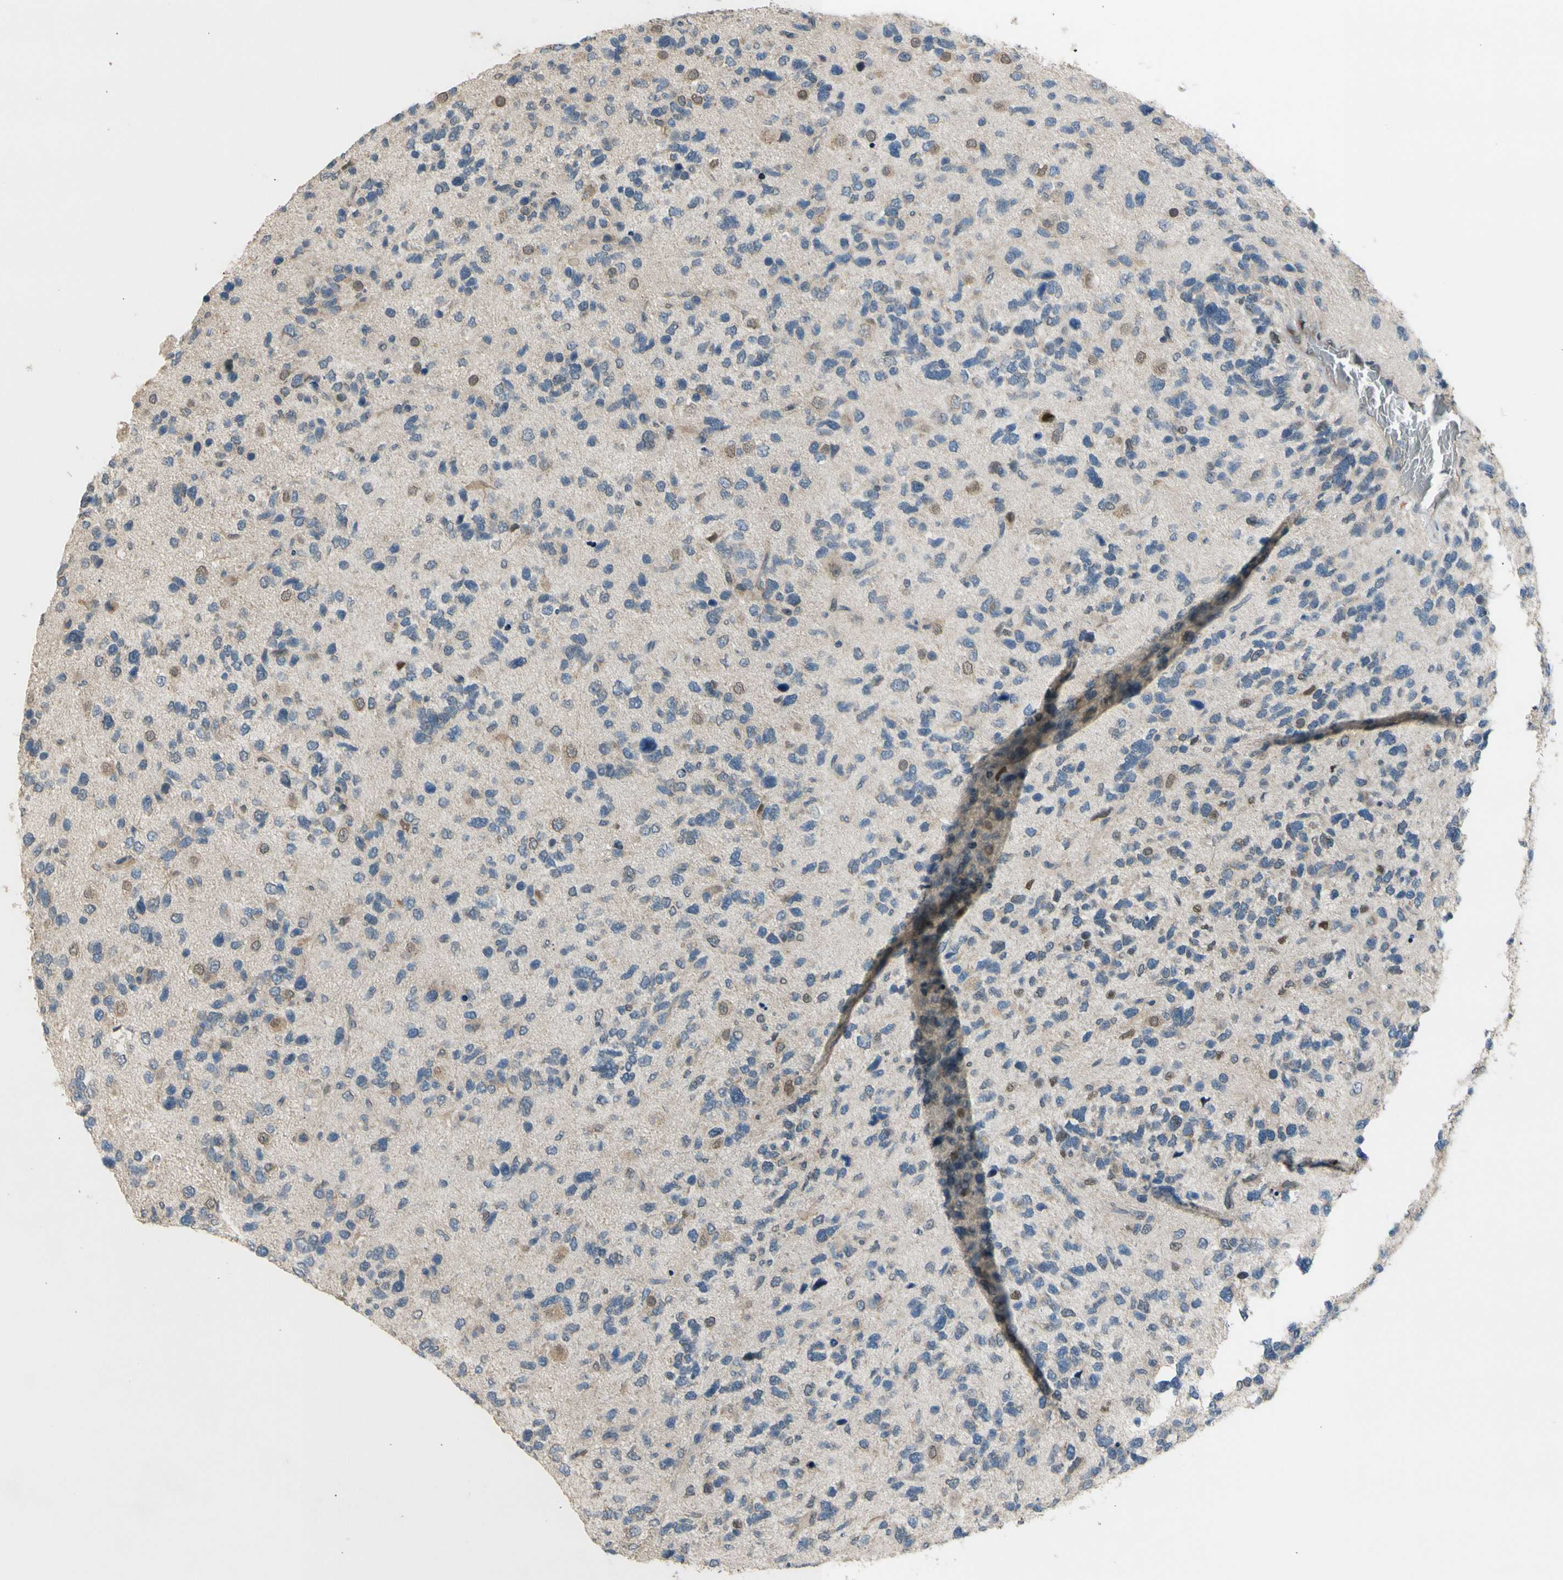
{"staining": {"intensity": "moderate", "quantity": "<25%", "location": "cytoplasmic/membranous,nuclear"}, "tissue": "glioma", "cell_type": "Tumor cells", "image_type": "cancer", "snomed": [{"axis": "morphology", "description": "Glioma, malignant, High grade"}, {"axis": "topography", "description": "Brain"}], "caption": "This is a micrograph of immunohistochemistry staining of glioma, which shows moderate positivity in the cytoplasmic/membranous and nuclear of tumor cells.", "gene": "ZNF184", "patient": {"sex": "female", "age": 58}}